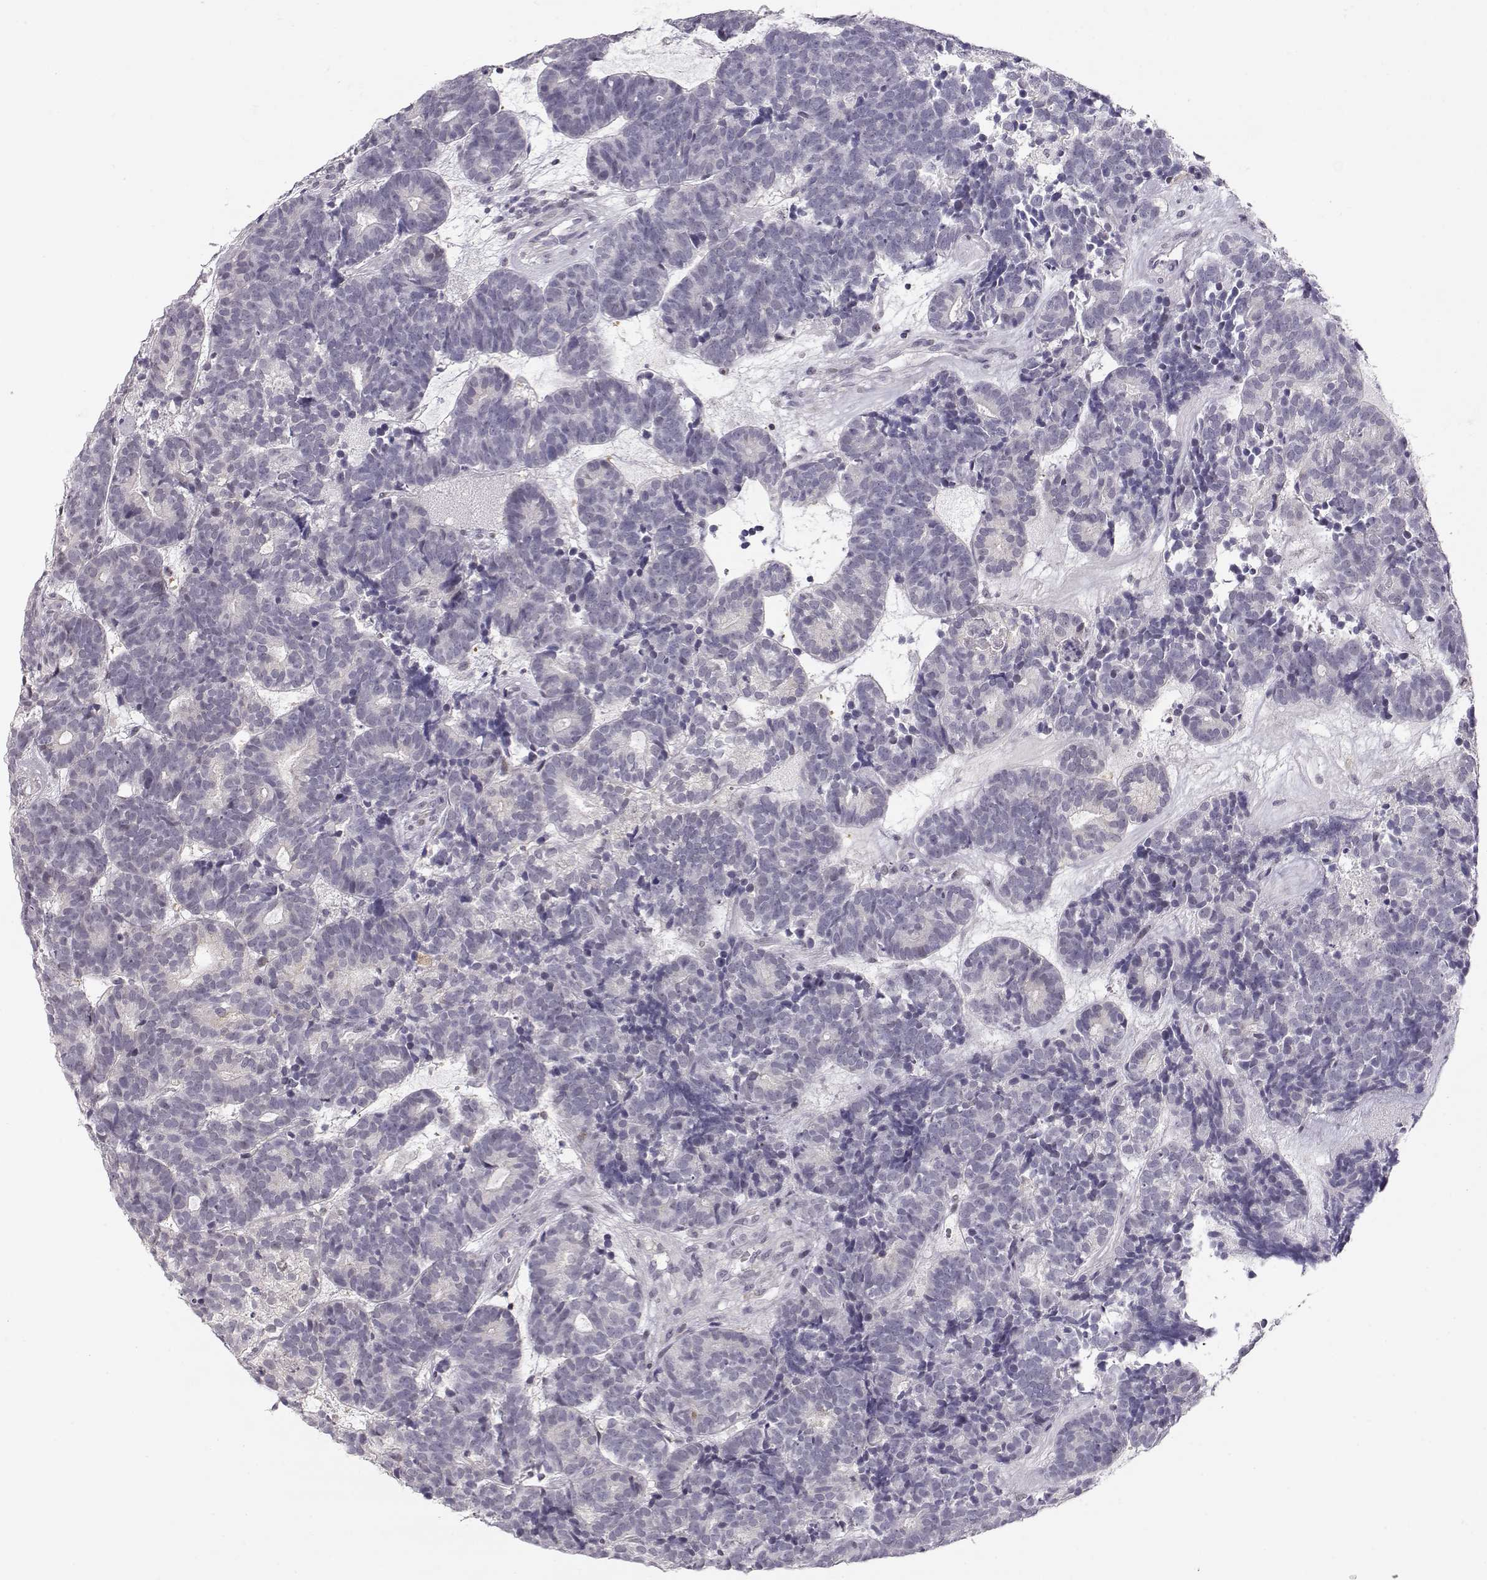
{"staining": {"intensity": "negative", "quantity": "none", "location": "none"}, "tissue": "head and neck cancer", "cell_type": "Tumor cells", "image_type": "cancer", "snomed": [{"axis": "morphology", "description": "Adenocarcinoma, NOS"}, {"axis": "topography", "description": "Head-Neck"}], "caption": "Immunohistochemistry of human adenocarcinoma (head and neck) reveals no staining in tumor cells.", "gene": "TEPP", "patient": {"sex": "female", "age": 81}}